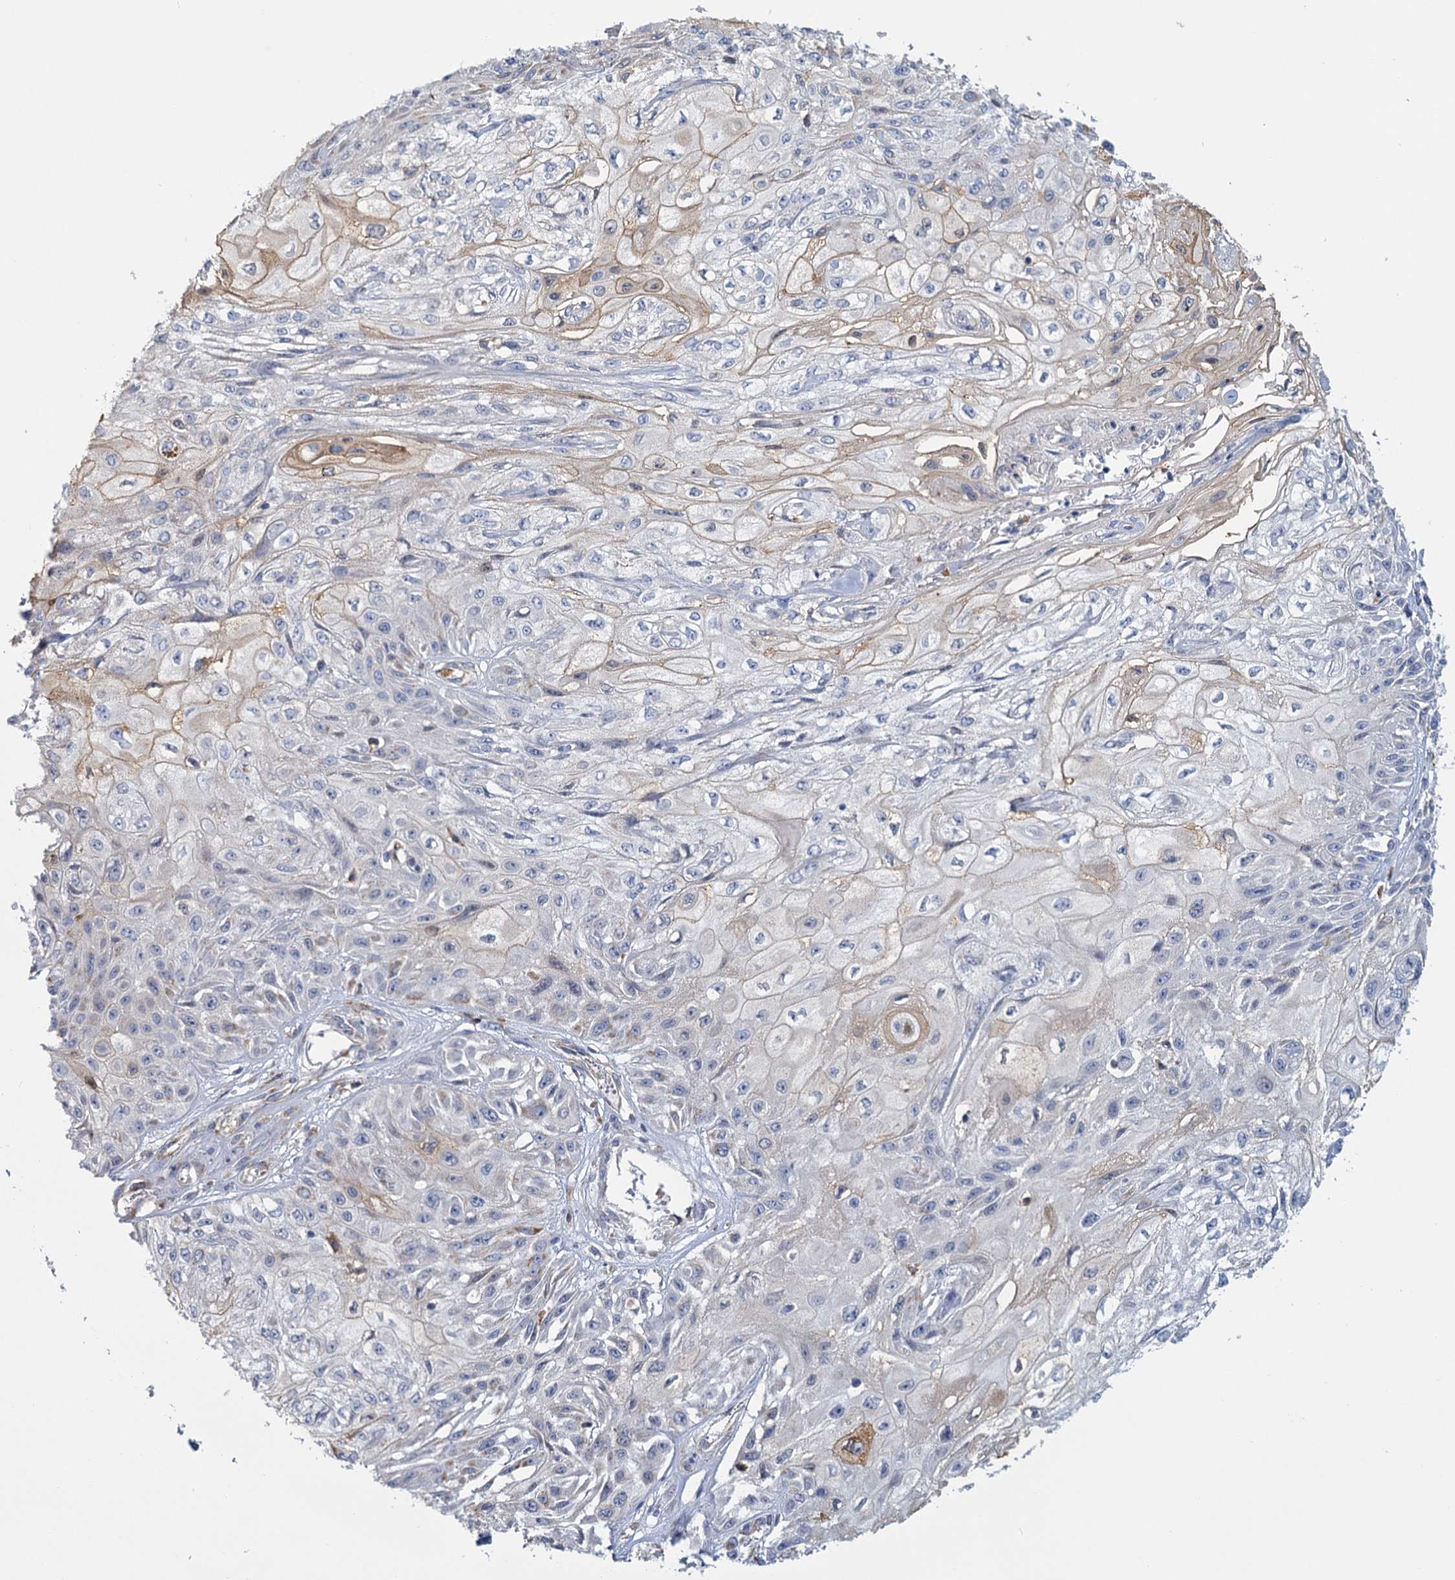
{"staining": {"intensity": "moderate", "quantity": "<25%", "location": "cytoplasmic/membranous"}, "tissue": "skin cancer", "cell_type": "Tumor cells", "image_type": "cancer", "snomed": [{"axis": "morphology", "description": "Squamous cell carcinoma, NOS"}, {"axis": "morphology", "description": "Squamous cell carcinoma, metastatic, NOS"}, {"axis": "topography", "description": "Skin"}, {"axis": "topography", "description": "Lymph node"}], "caption": "This photomicrograph exhibits skin cancer stained with immunohistochemistry (IHC) to label a protein in brown. The cytoplasmic/membranous of tumor cells show moderate positivity for the protein. Nuclei are counter-stained blue.", "gene": "ANKRD16", "patient": {"sex": "male", "age": 75}}